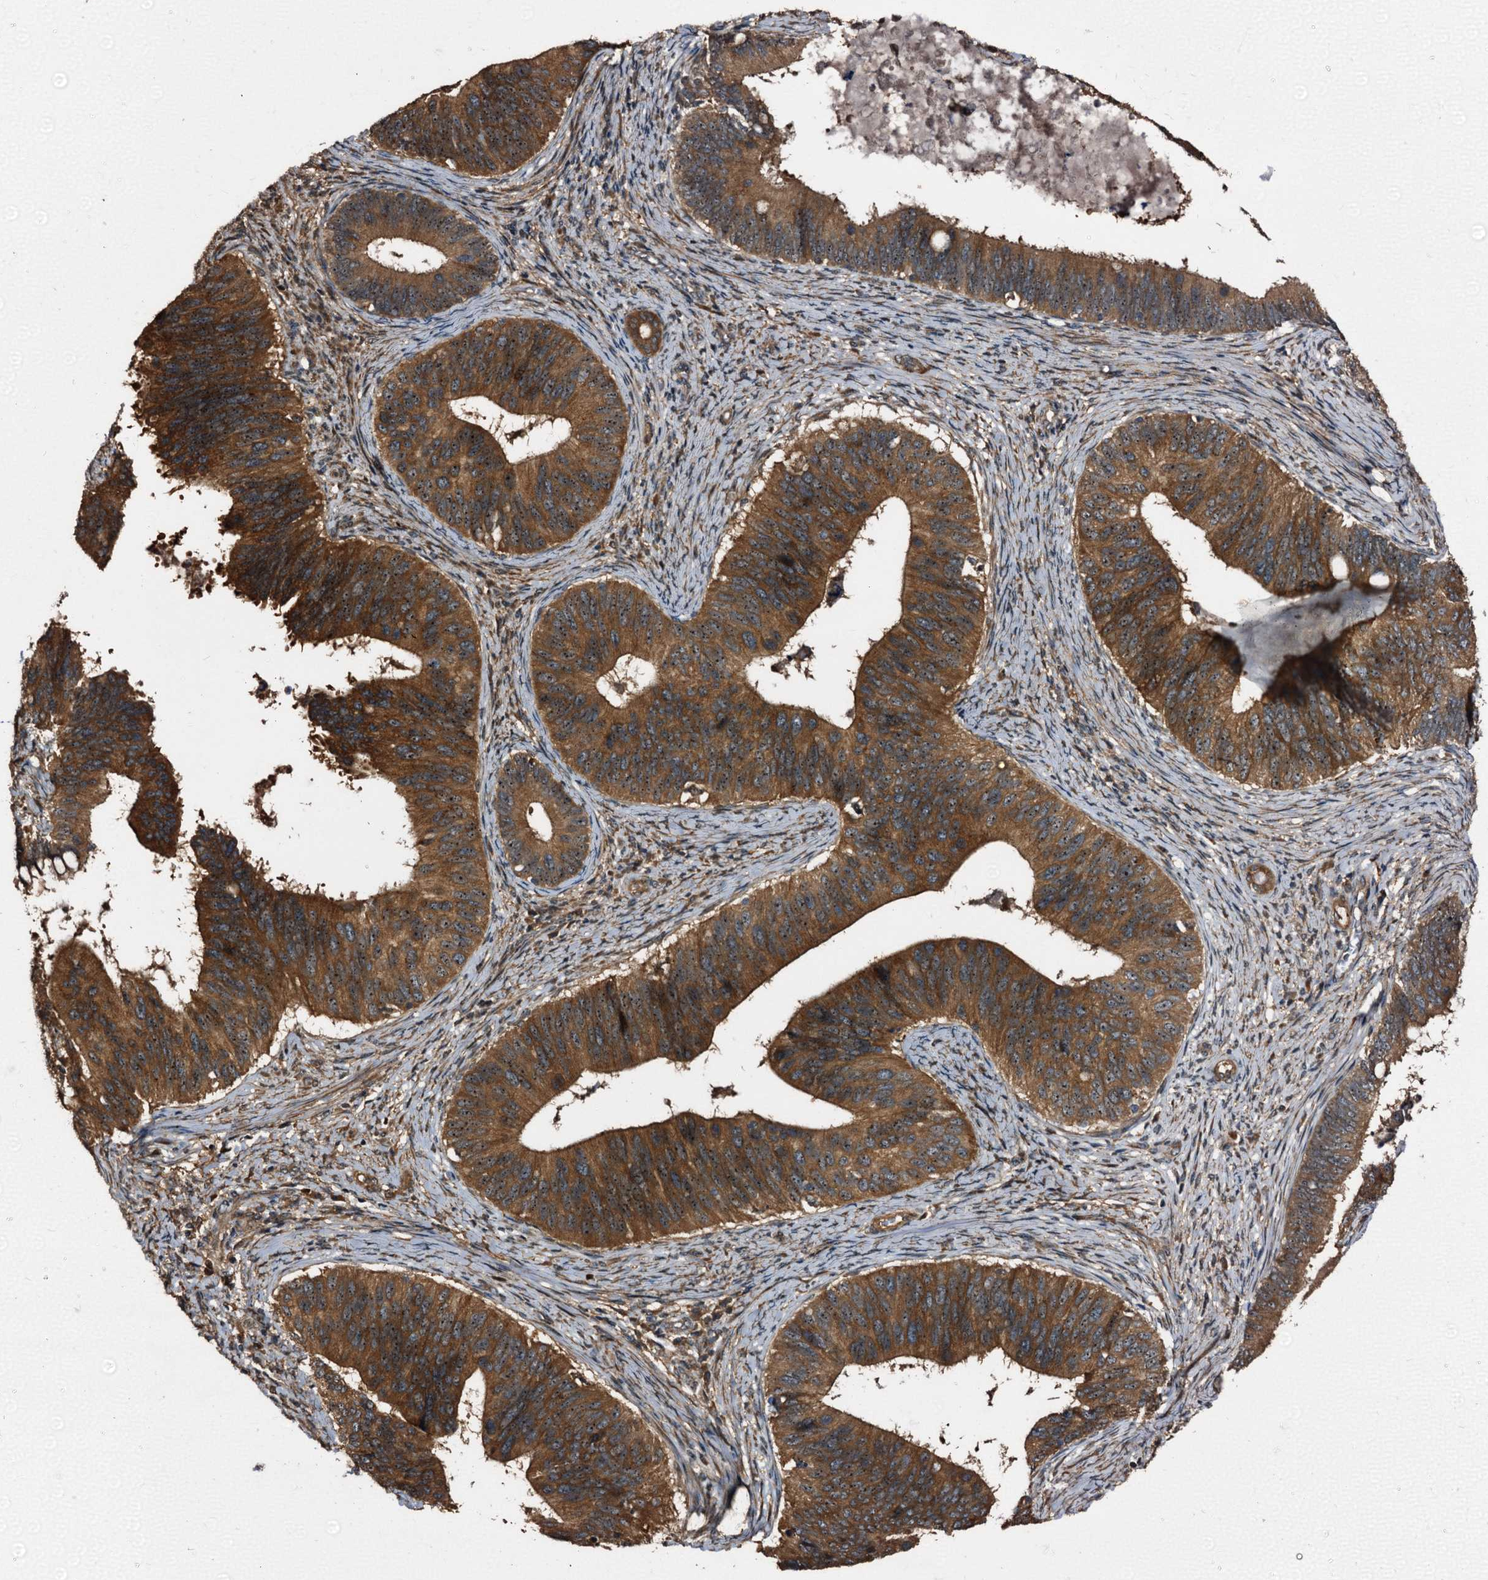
{"staining": {"intensity": "strong", "quantity": ">75%", "location": "cytoplasmic/membranous"}, "tissue": "cervical cancer", "cell_type": "Tumor cells", "image_type": "cancer", "snomed": [{"axis": "morphology", "description": "Adenocarcinoma, NOS"}, {"axis": "topography", "description": "Cervix"}], "caption": "Cervical cancer (adenocarcinoma) stained with a protein marker exhibits strong staining in tumor cells.", "gene": "PEX5", "patient": {"sex": "female", "age": 42}}